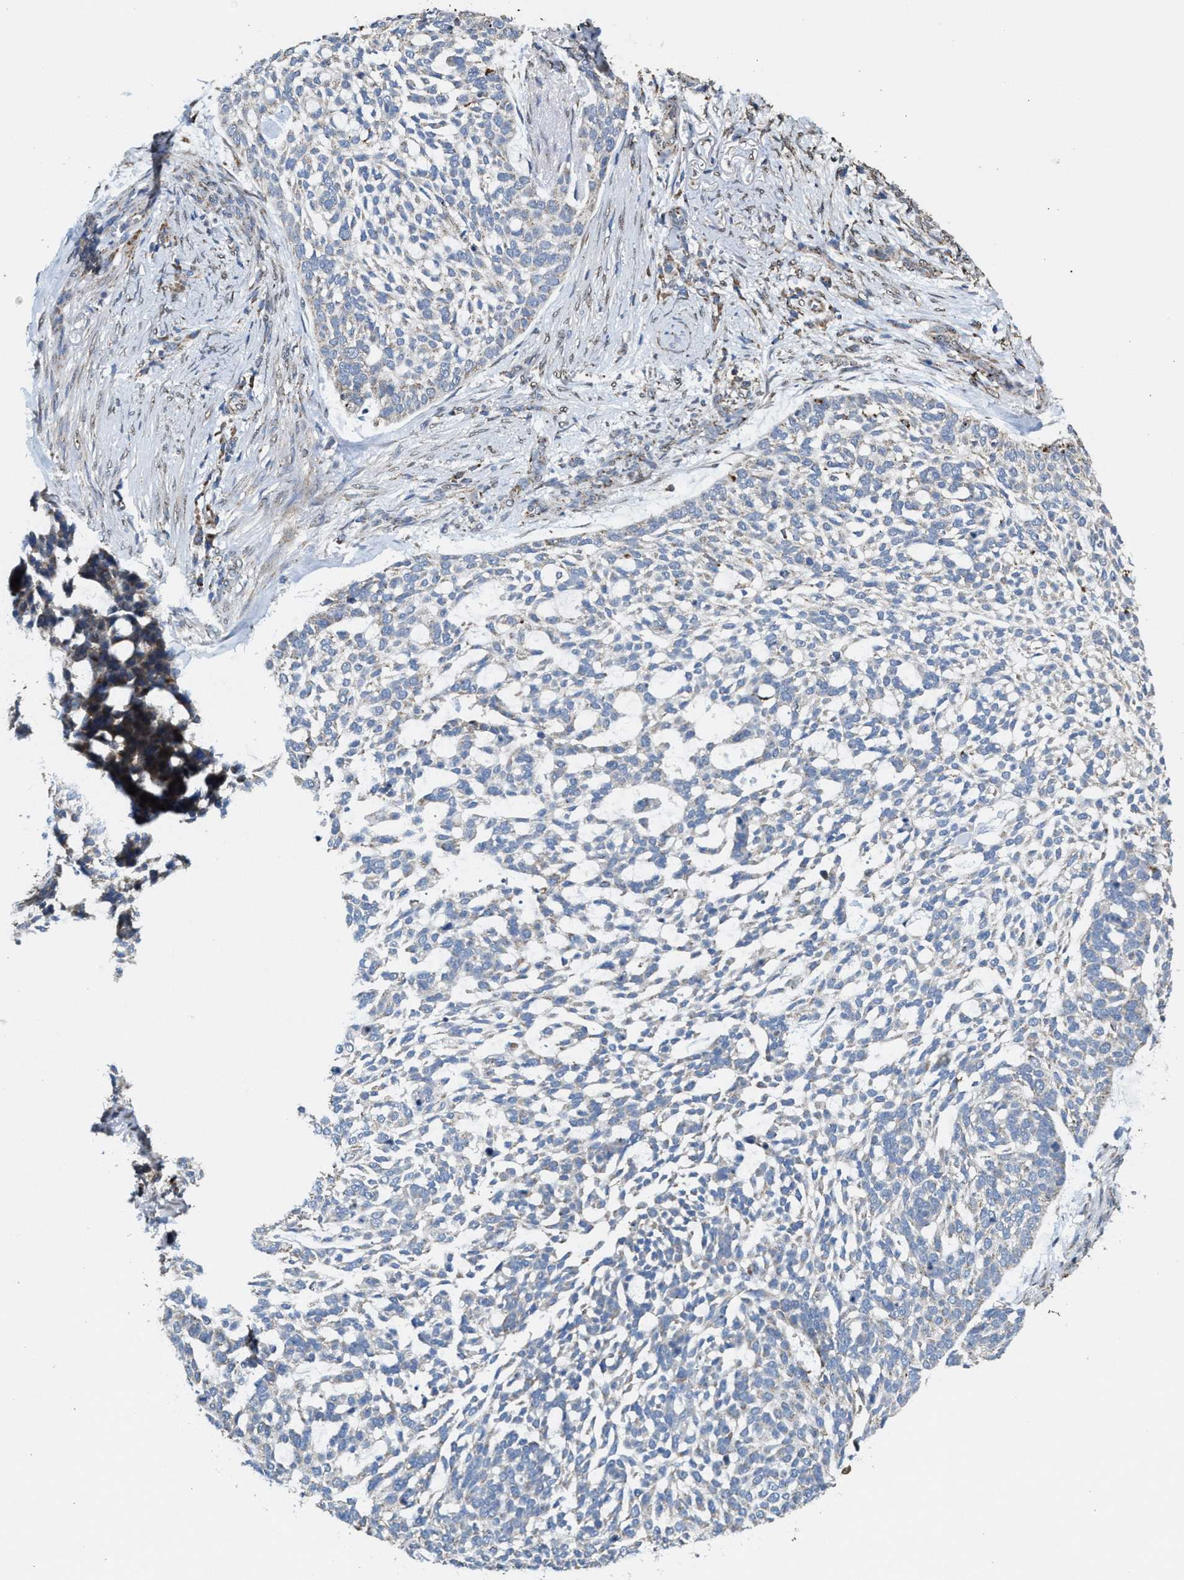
{"staining": {"intensity": "negative", "quantity": "none", "location": "none"}, "tissue": "skin cancer", "cell_type": "Tumor cells", "image_type": "cancer", "snomed": [{"axis": "morphology", "description": "Basal cell carcinoma"}, {"axis": "topography", "description": "Skin"}], "caption": "DAB immunohistochemical staining of skin basal cell carcinoma reveals no significant expression in tumor cells.", "gene": "TACO1", "patient": {"sex": "female", "age": 64}}